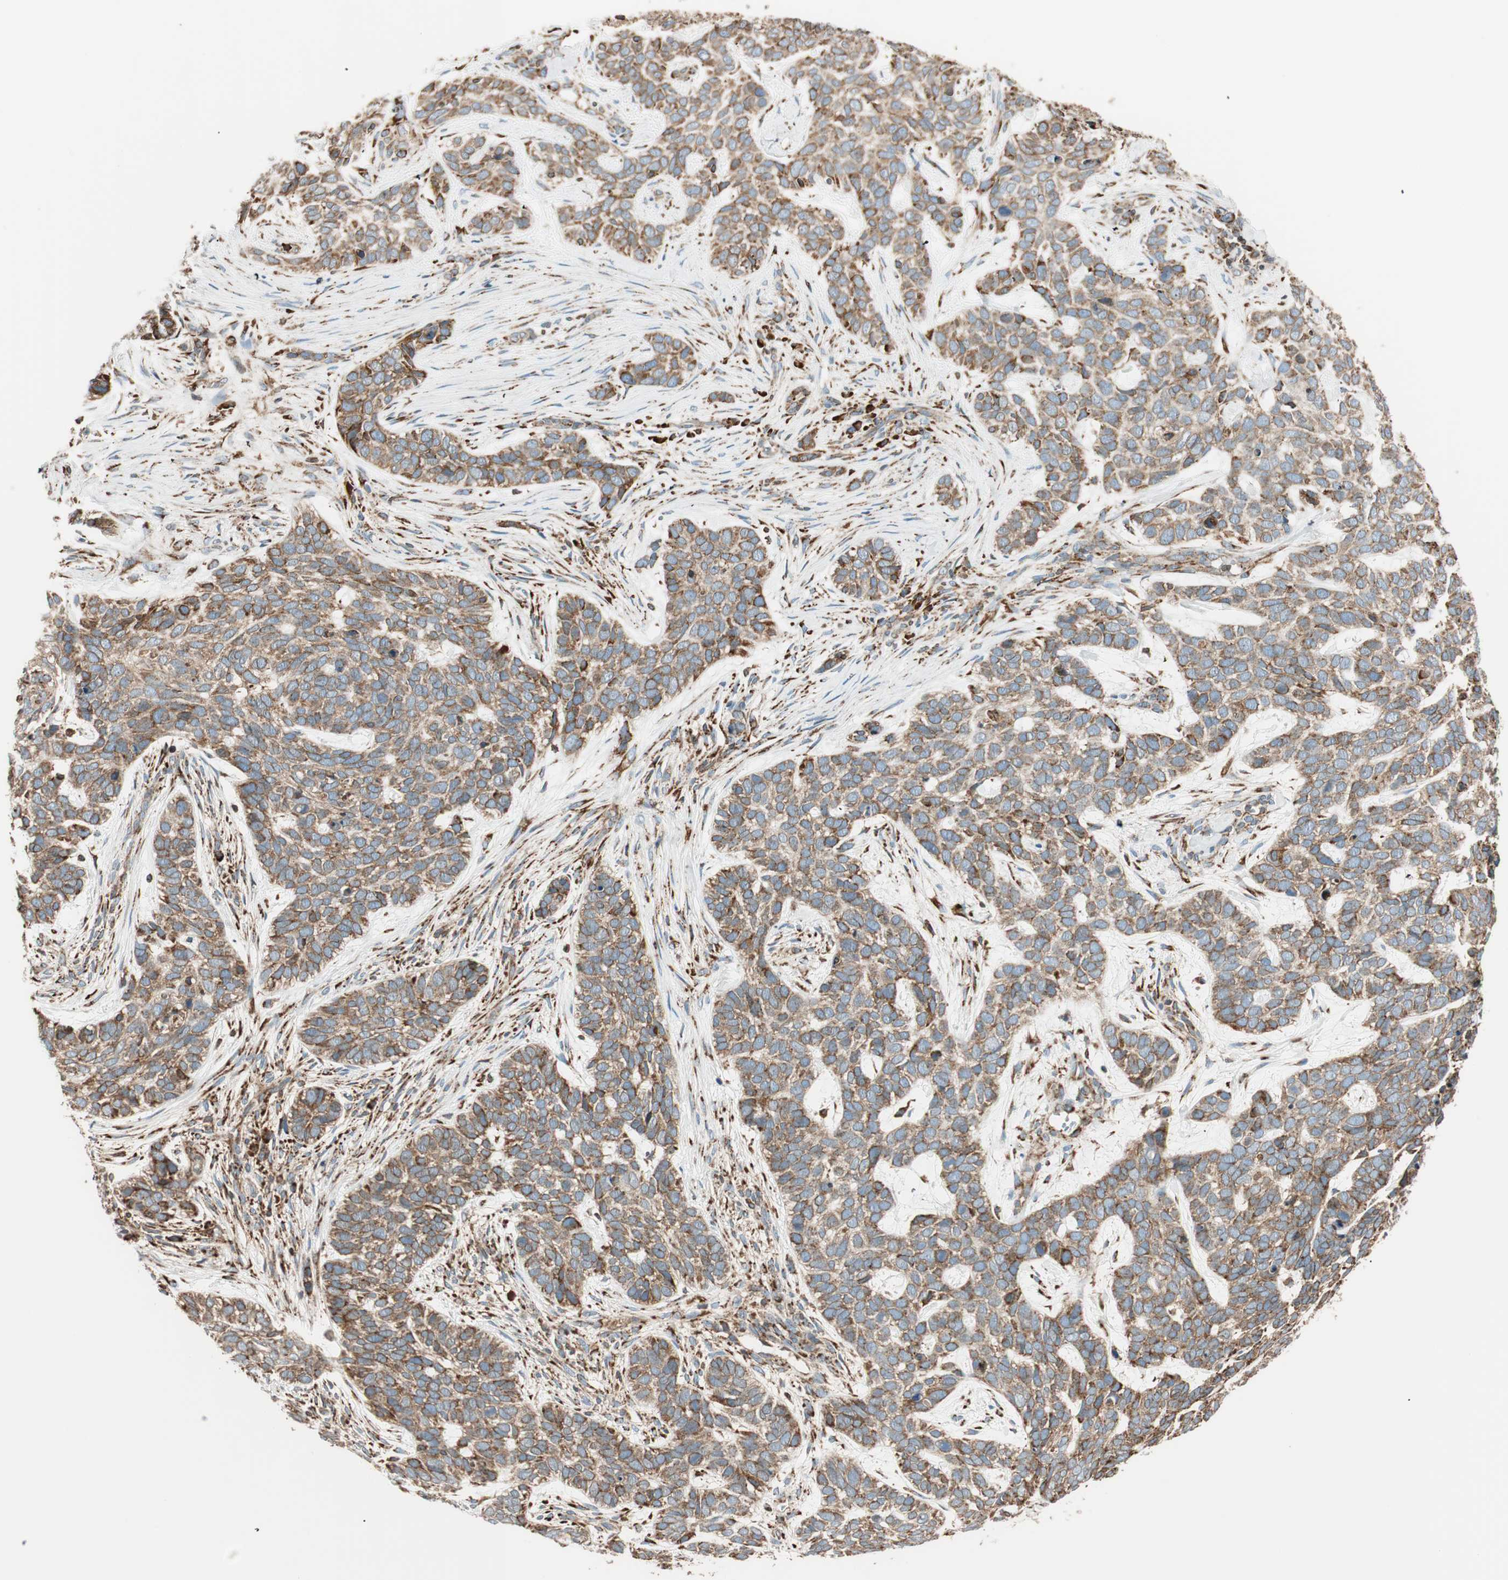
{"staining": {"intensity": "moderate", "quantity": ">75%", "location": "cytoplasmic/membranous"}, "tissue": "skin cancer", "cell_type": "Tumor cells", "image_type": "cancer", "snomed": [{"axis": "morphology", "description": "Basal cell carcinoma"}, {"axis": "topography", "description": "Skin"}], "caption": "Skin cancer (basal cell carcinoma) stained with DAB immunohistochemistry shows medium levels of moderate cytoplasmic/membranous staining in approximately >75% of tumor cells. (DAB IHC, brown staining for protein, blue staining for nuclei).", "gene": "PRKCSH", "patient": {"sex": "male", "age": 87}}